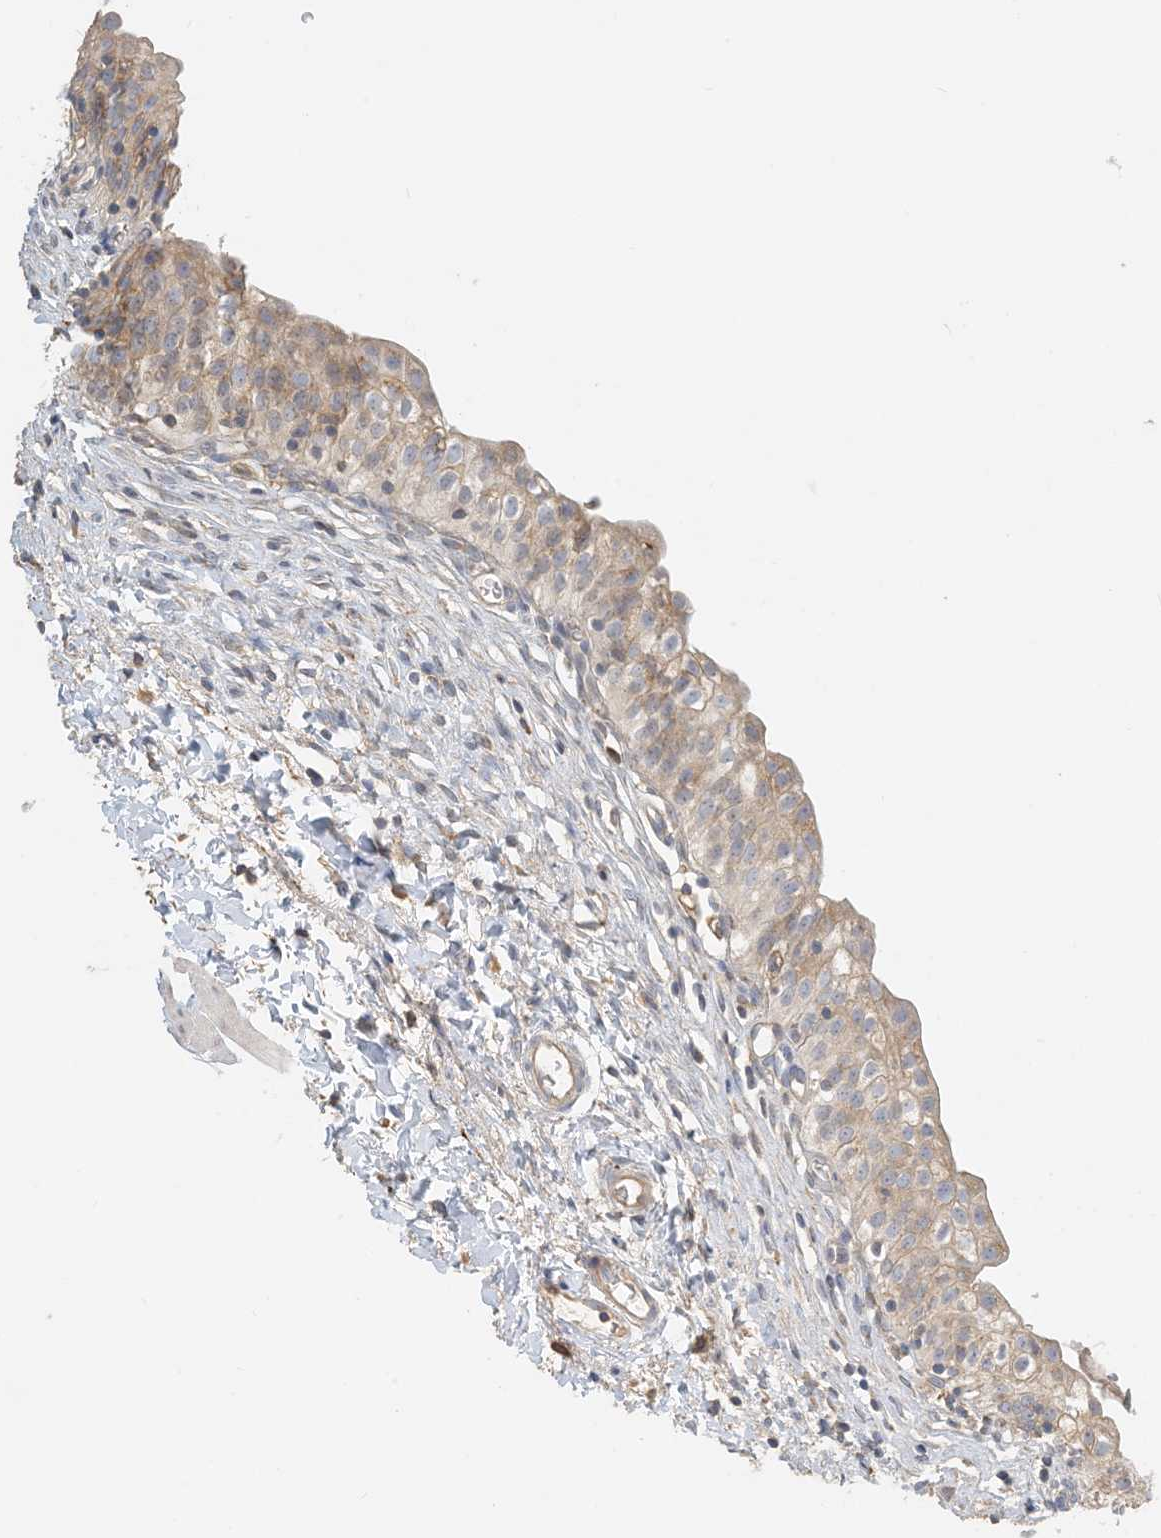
{"staining": {"intensity": "moderate", "quantity": ">75%", "location": "cytoplasmic/membranous"}, "tissue": "urinary bladder", "cell_type": "Urothelial cells", "image_type": "normal", "snomed": [{"axis": "morphology", "description": "Normal tissue, NOS"}, {"axis": "topography", "description": "Urinary bladder"}], "caption": "A medium amount of moderate cytoplasmic/membranous staining is identified in about >75% of urothelial cells in normal urinary bladder.", "gene": "SPPL2A", "patient": {"sex": "male", "age": 55}}